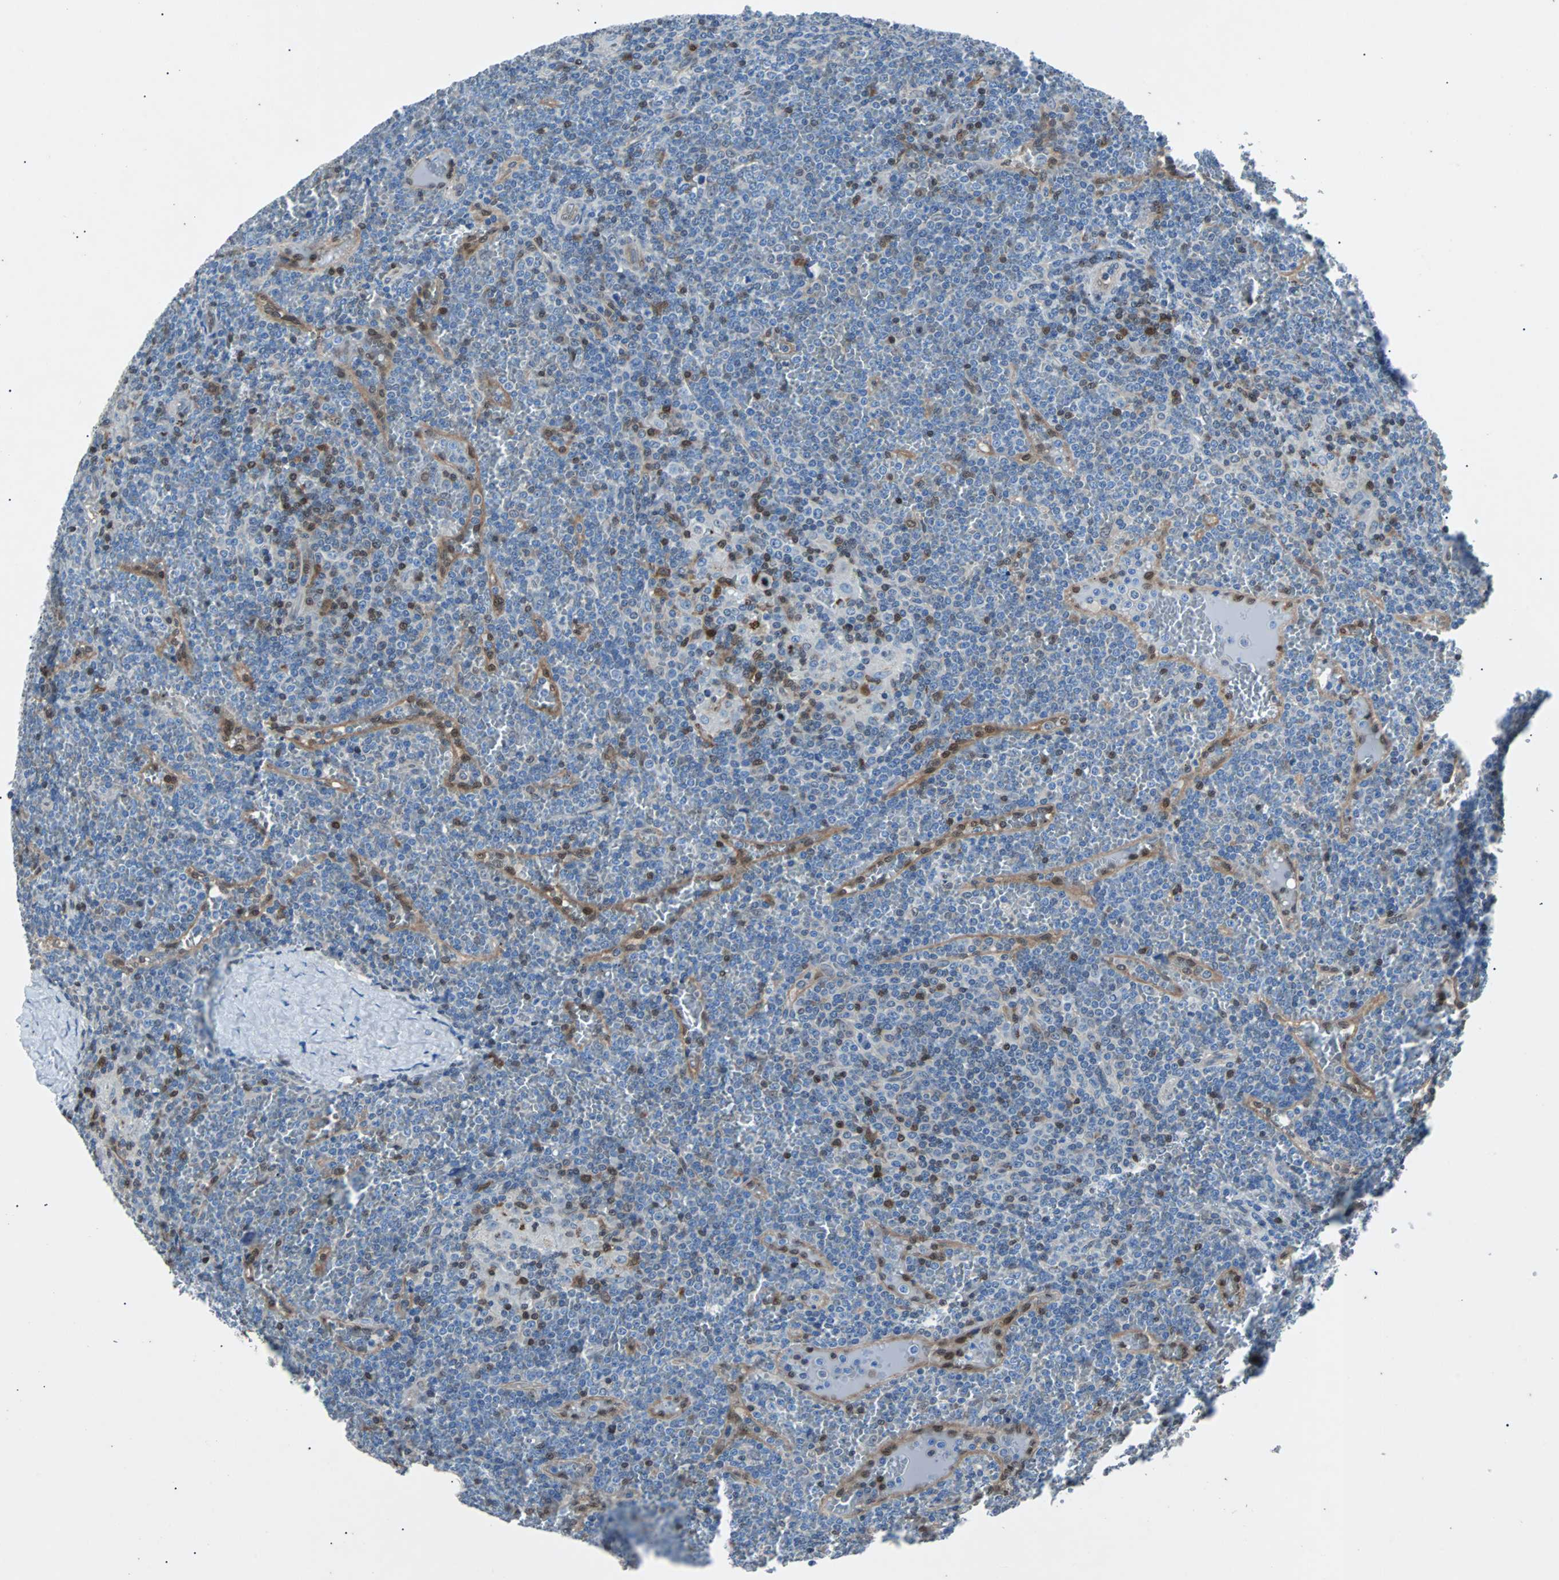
{"staining": {"intensity": "moderate", "quantity": "<25%", "location": "nuclear"}, "tissue": "lymphoma", "cell_type": "Tumor cells", "image_type": "cancer", "snomed": [{"axis": "morphology", "description": "Malignant lymphoma, non-Hodgkin's type, Low grade"}, {"axis": "topography", "description": "Spleen"}], "caption": "Lymphoma stained for a protein demonstrates moderate nuclear positivity in tumor cells.", "gene": "MAP2K6", "patient": {"sex": "female", "age": 19}}